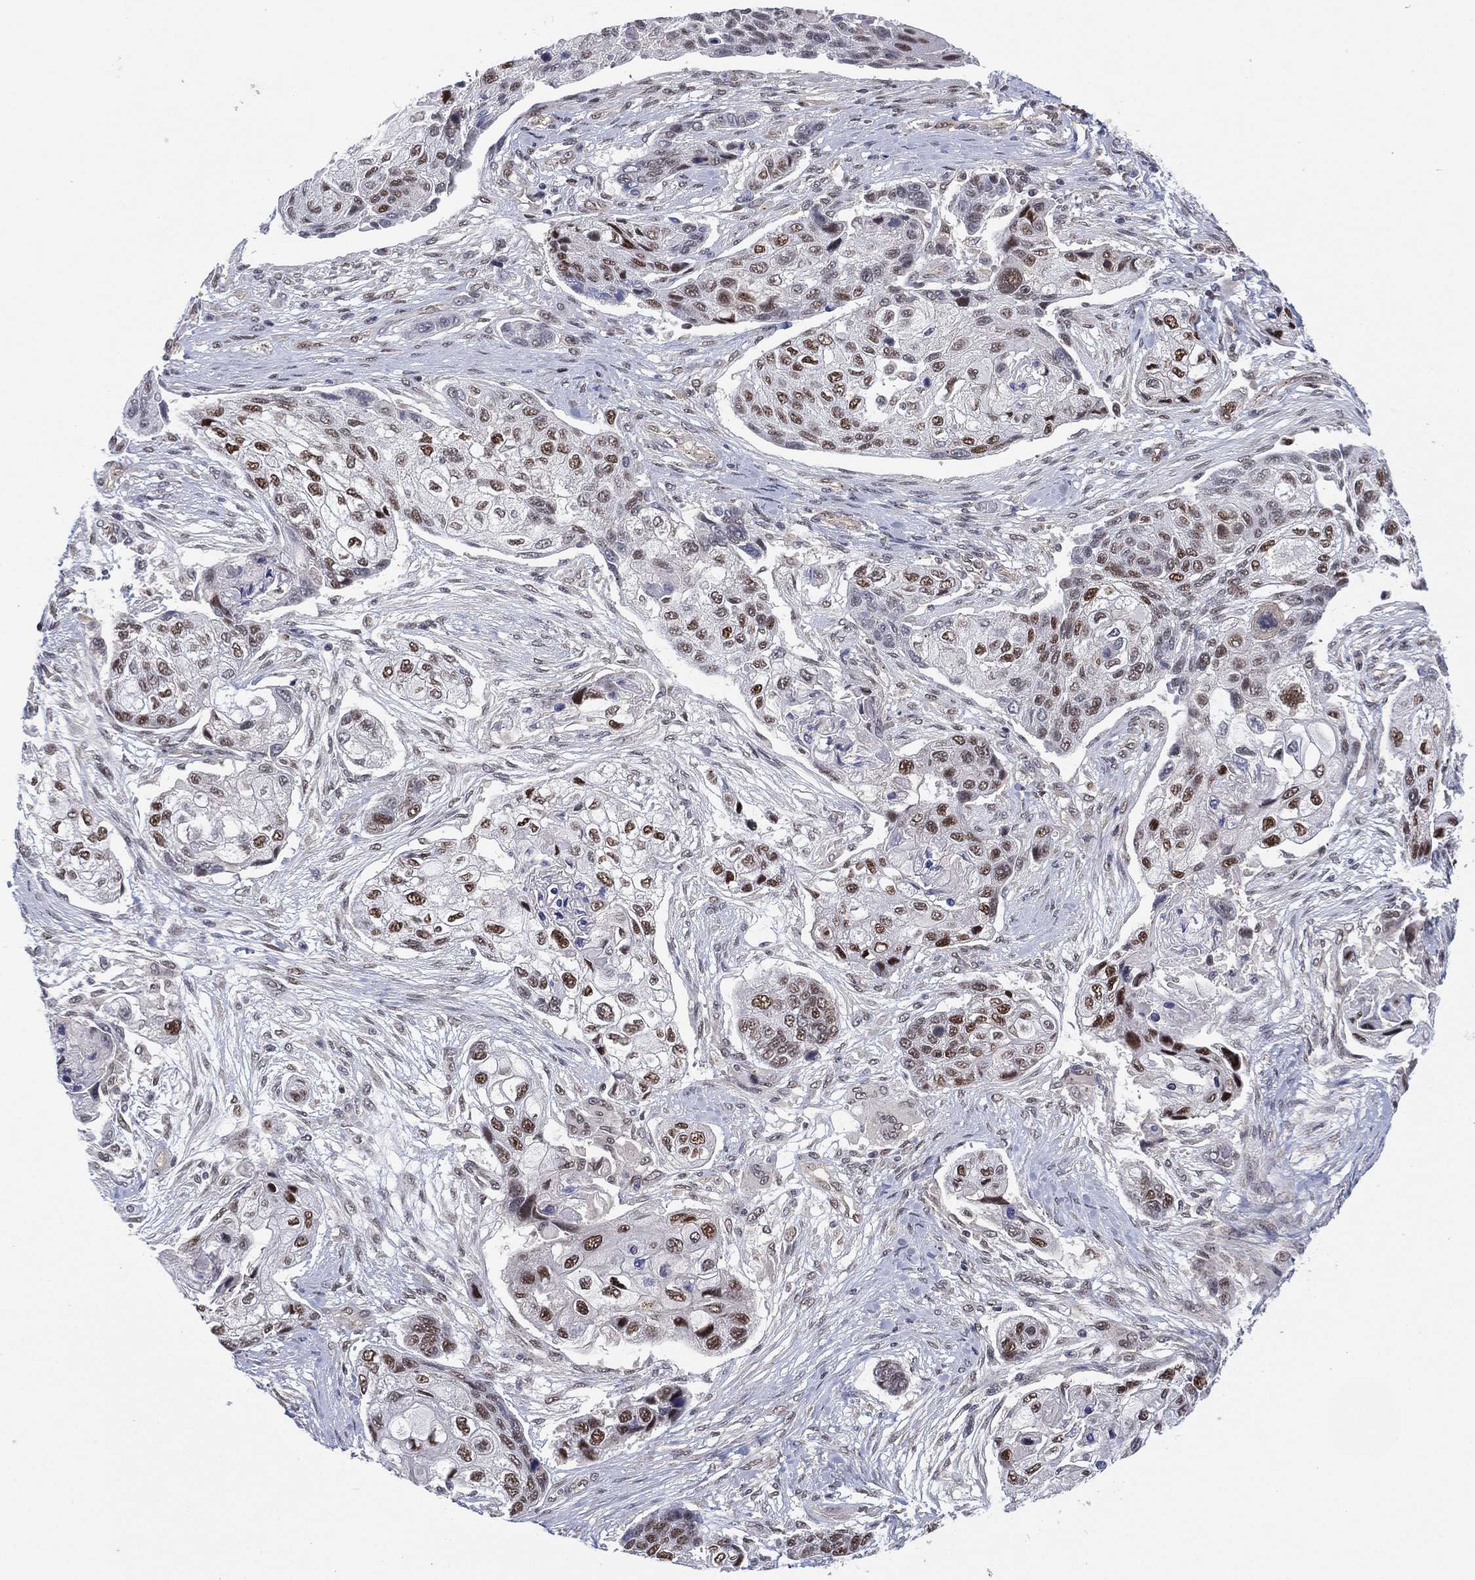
{"staining": {"intensity": "strong", "quantity": "<25%", "location": "nuclear"}, "tissue": "lung cancer", "cell_type": "Tumor cells", "image_type": "cancer", "snomed": [{"axis": "morphology", "description": "Squamous cell carcinoma, NOS"}, {"axis": "topography", "description": "Lung"}], "caption": "High-magnification brightfield microscopy of lung squamous cell carcinoma stained with DAB (3,3'-diaminobenzidine) (brown) and counterstained with hematoxylin (blue). tumor cells exhibit strong nuclear positivity is appreciated in approximately<25% of cells.", "gene": "GSE1", "patient": {"sex": "male", "age": 69}}